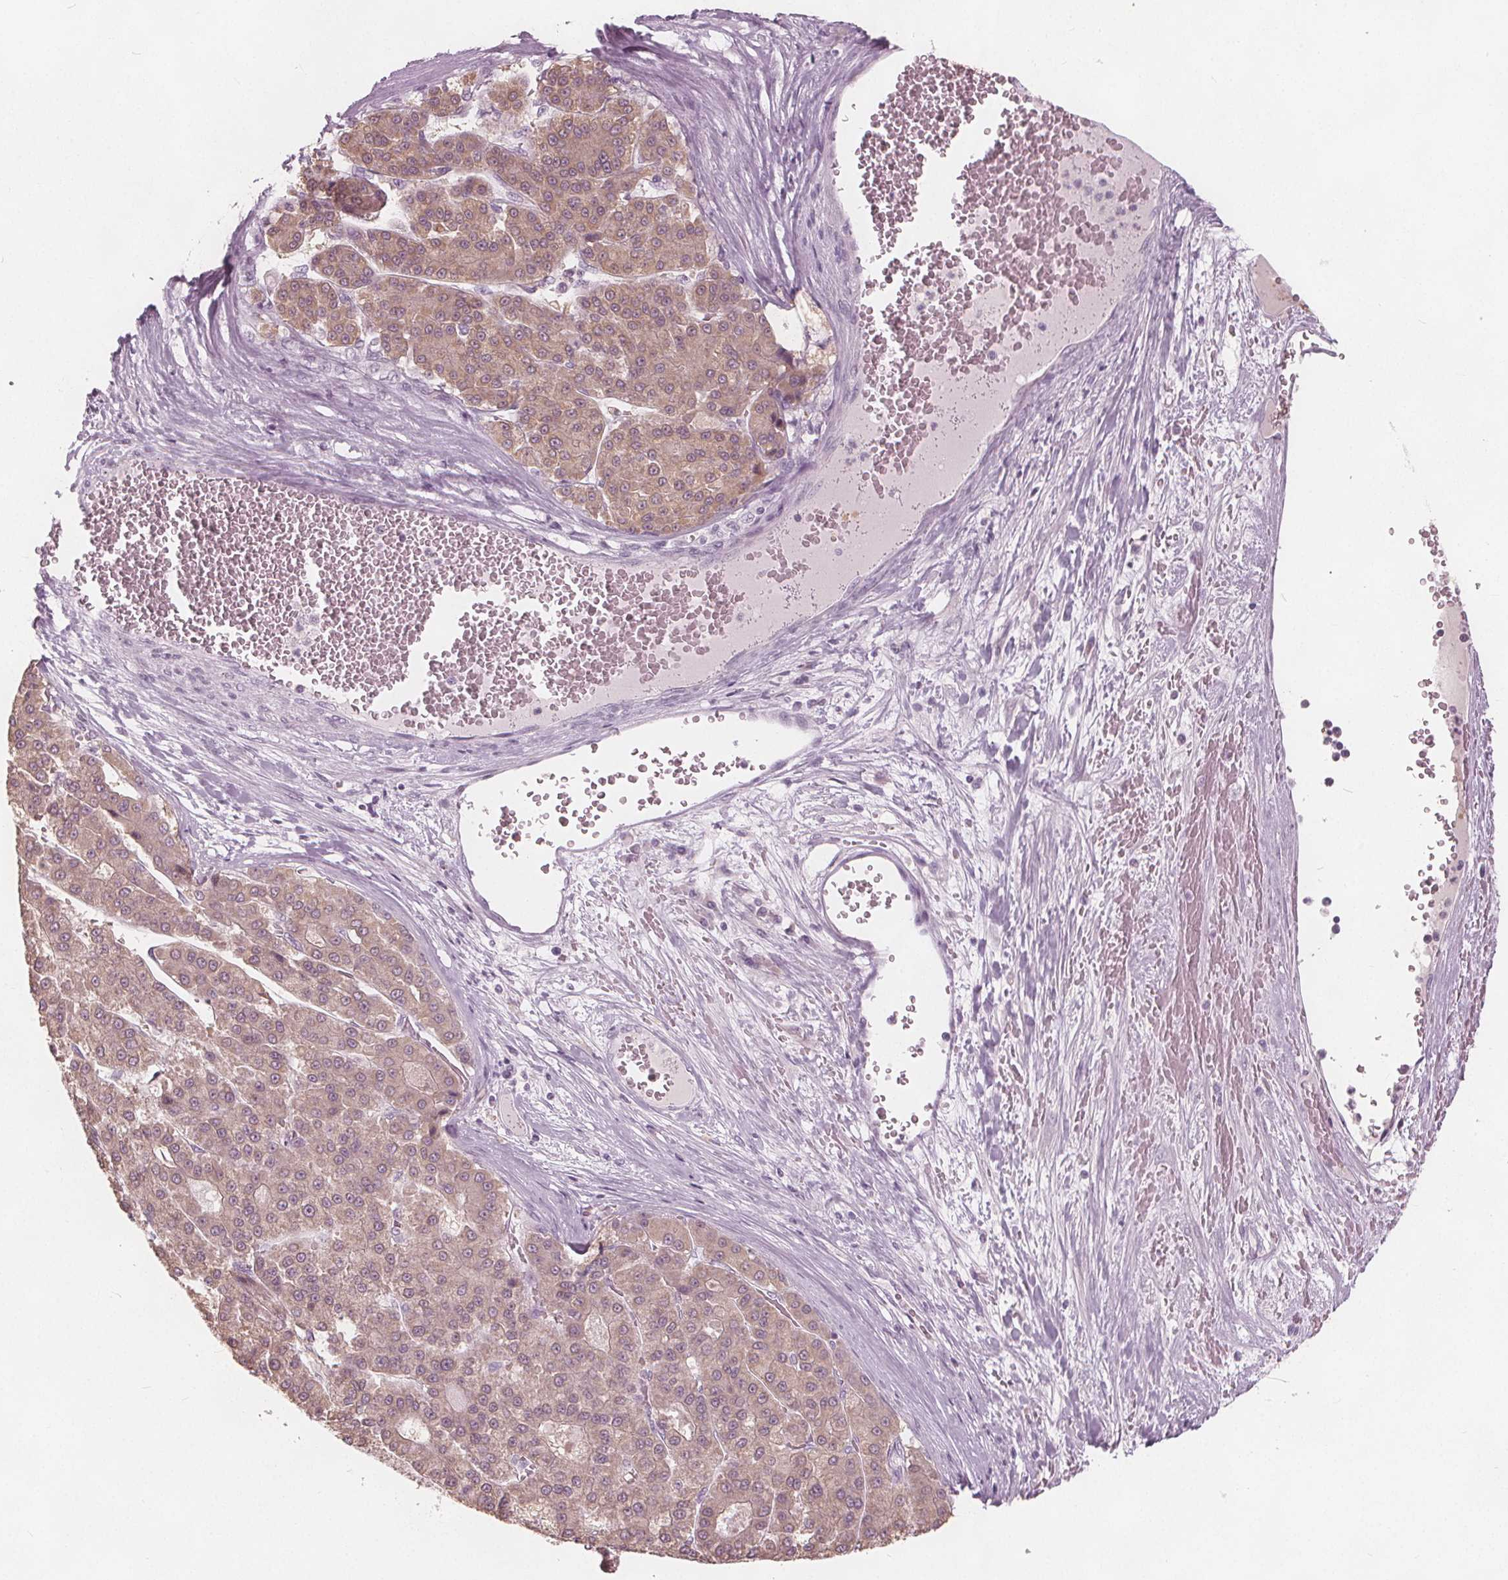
{"staining": {"intensity": "weak", "quantity": "25%-75%", "location": "cytoplasmic/membranous"}, "tissue": "liver cancer", "cell_type": "Tumor cells", "image_type": "cancer", "snomed": [{"axis": "morphology", "description": "Carcinoma, Hepatocellular, NOS"}, {"axis": "topography", "description": "Liver"}], "caption": "Weak cytoplasmic/membranous staining for a protein is present in approximately 25%-75% of tumor cells of liver hepatocellular carcinoma using immunohistochemistry.", "gene": "BRSK1", "patient": {"sex": "male", "age": 70}}